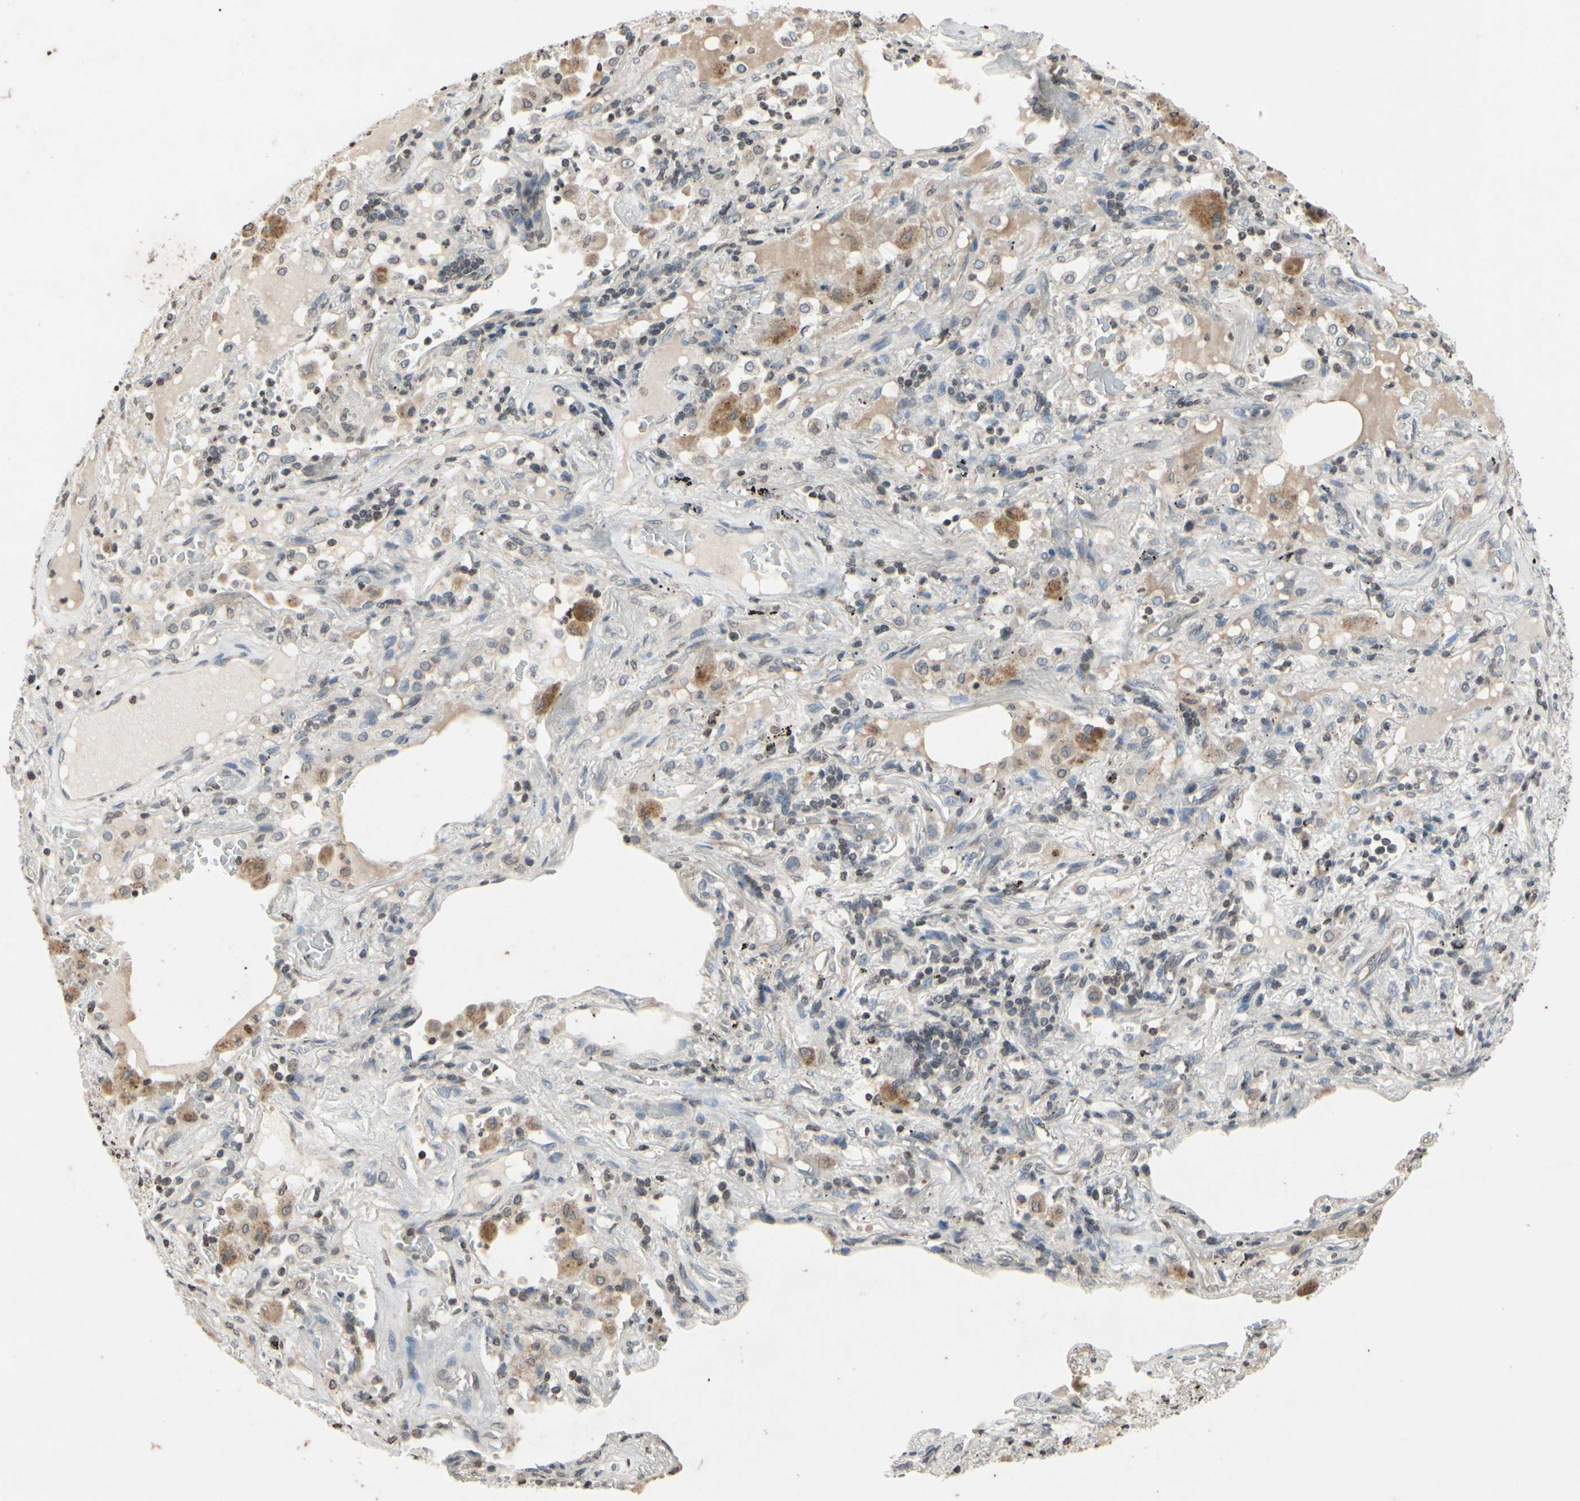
{"staining": {"intensity": "weak", "quantity": ">75%", "location": "cytoplasmic/membranous"}, "tissue": "lung cancer", "cell_type": "Tumor cells", "image_type": "cancer", "snomed": [{"axis": "morphology", "description": "Squamous cell carcinoma, NOS"}, {"axis": "topography", "description": "Lung"}], "caption": "This micrograph exhibits lung cancer stained with immunohistochemistry (IHC) to label a protein in brown. The cytoplasmic/membranous of tumor cells show weak positivity for the protein. Nuclei are counter-stained blue.", "gene": "CLDN11", "patient": {"sex": "male", "age": 57}}